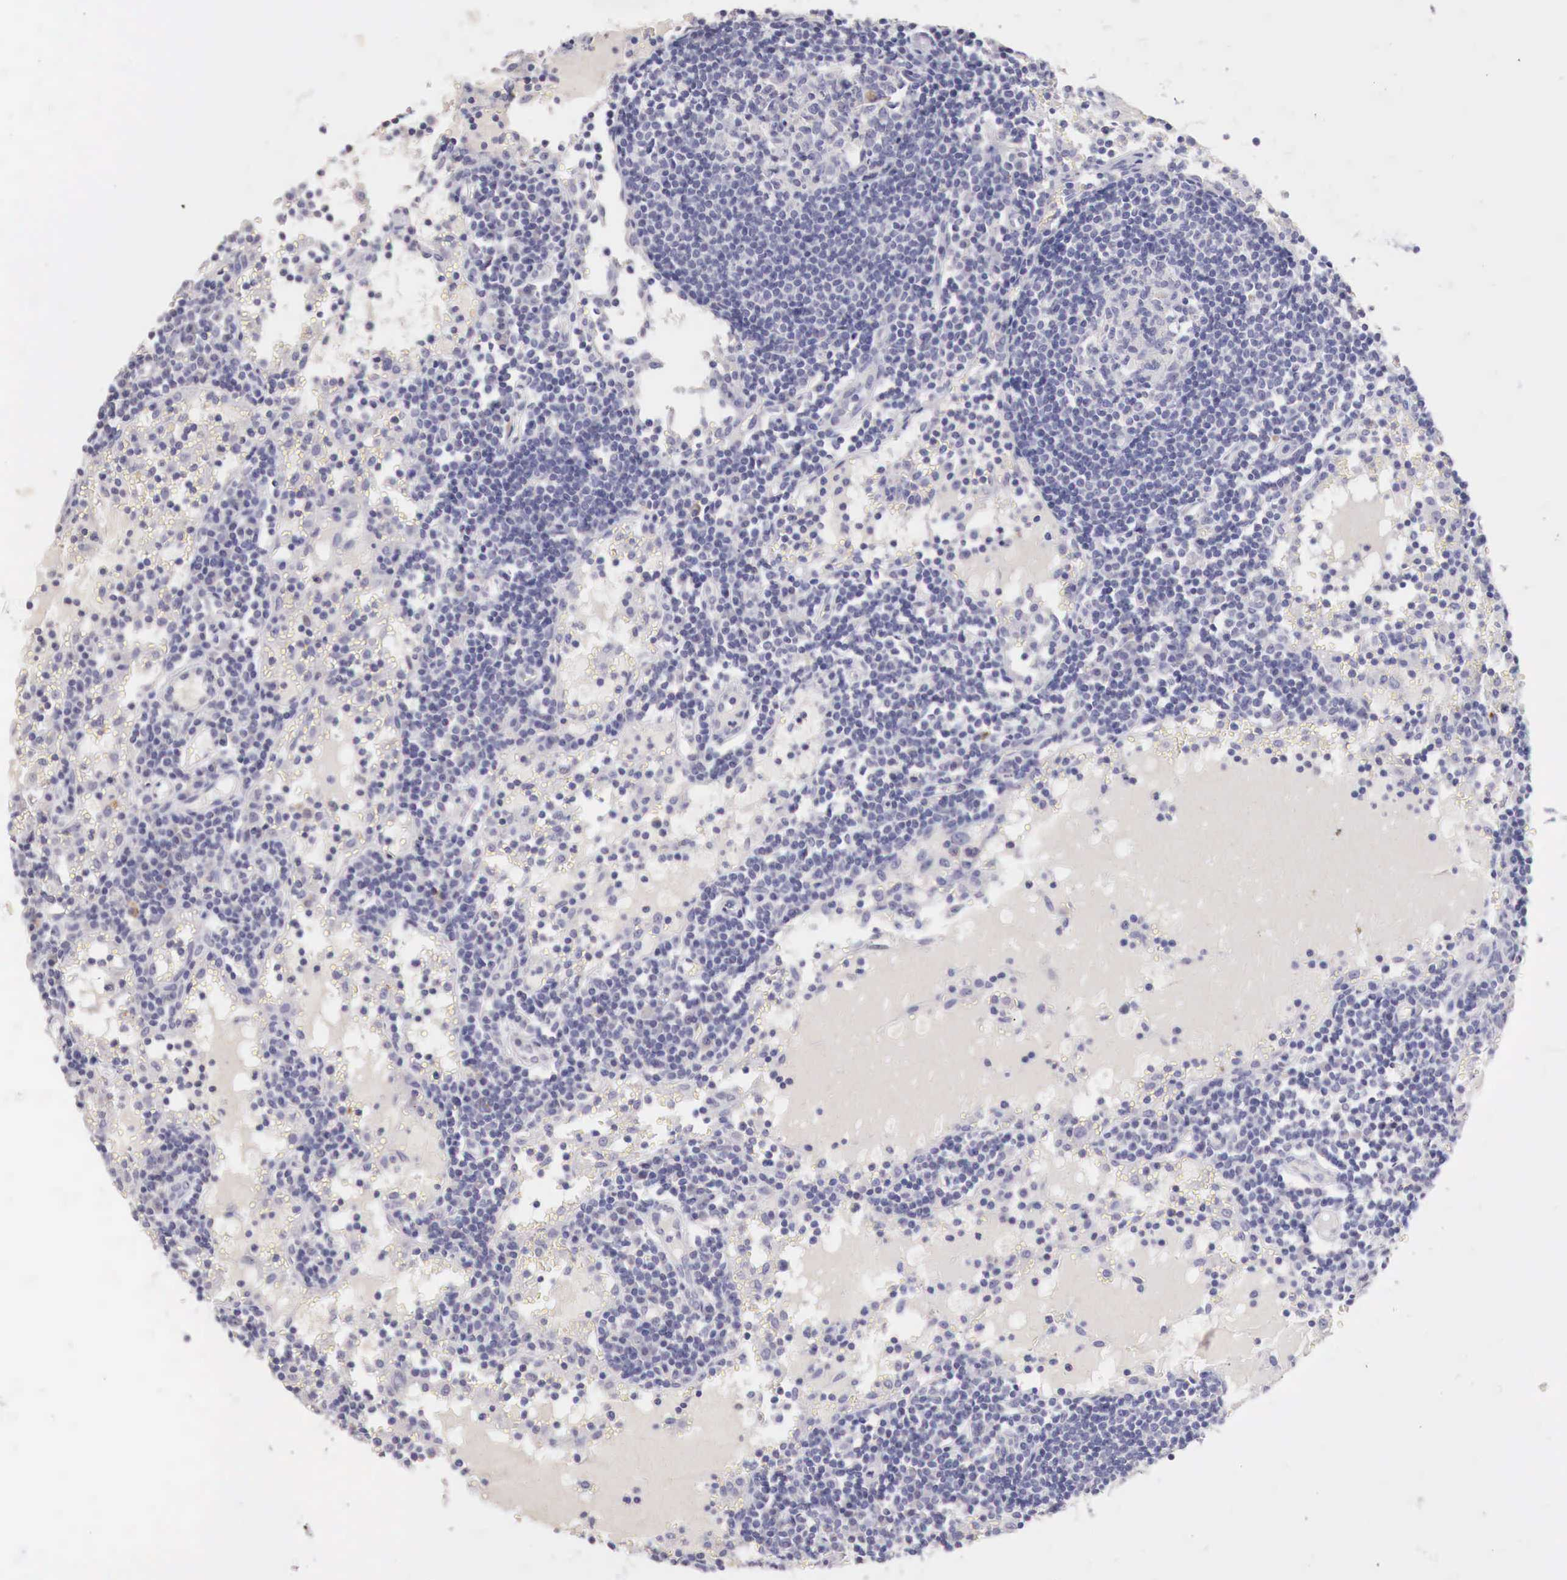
{"staining": {"intensity": "weak", "quantity": "<25%", "location": "cytoplasmic/membranous"}, "tissue": "lymph node", "cell_type": "Germinal center cells", "image_type": "normal", "snomed": [{"axis": "morphology", "description": "Normal tissue, NOS"}, {"axis": "topography", "description": "Lymph node"}], "caption": "Germinal center cells are negative for protein expression in normal human lymph node. (Stains: DAB immunohistochemistry (IHC) with hematoxylin counter stain, Microscopy: brightfield microscopy at high magnification).", "gene": "ITIH6", "patient": {"sex": "female", "age": 55}}